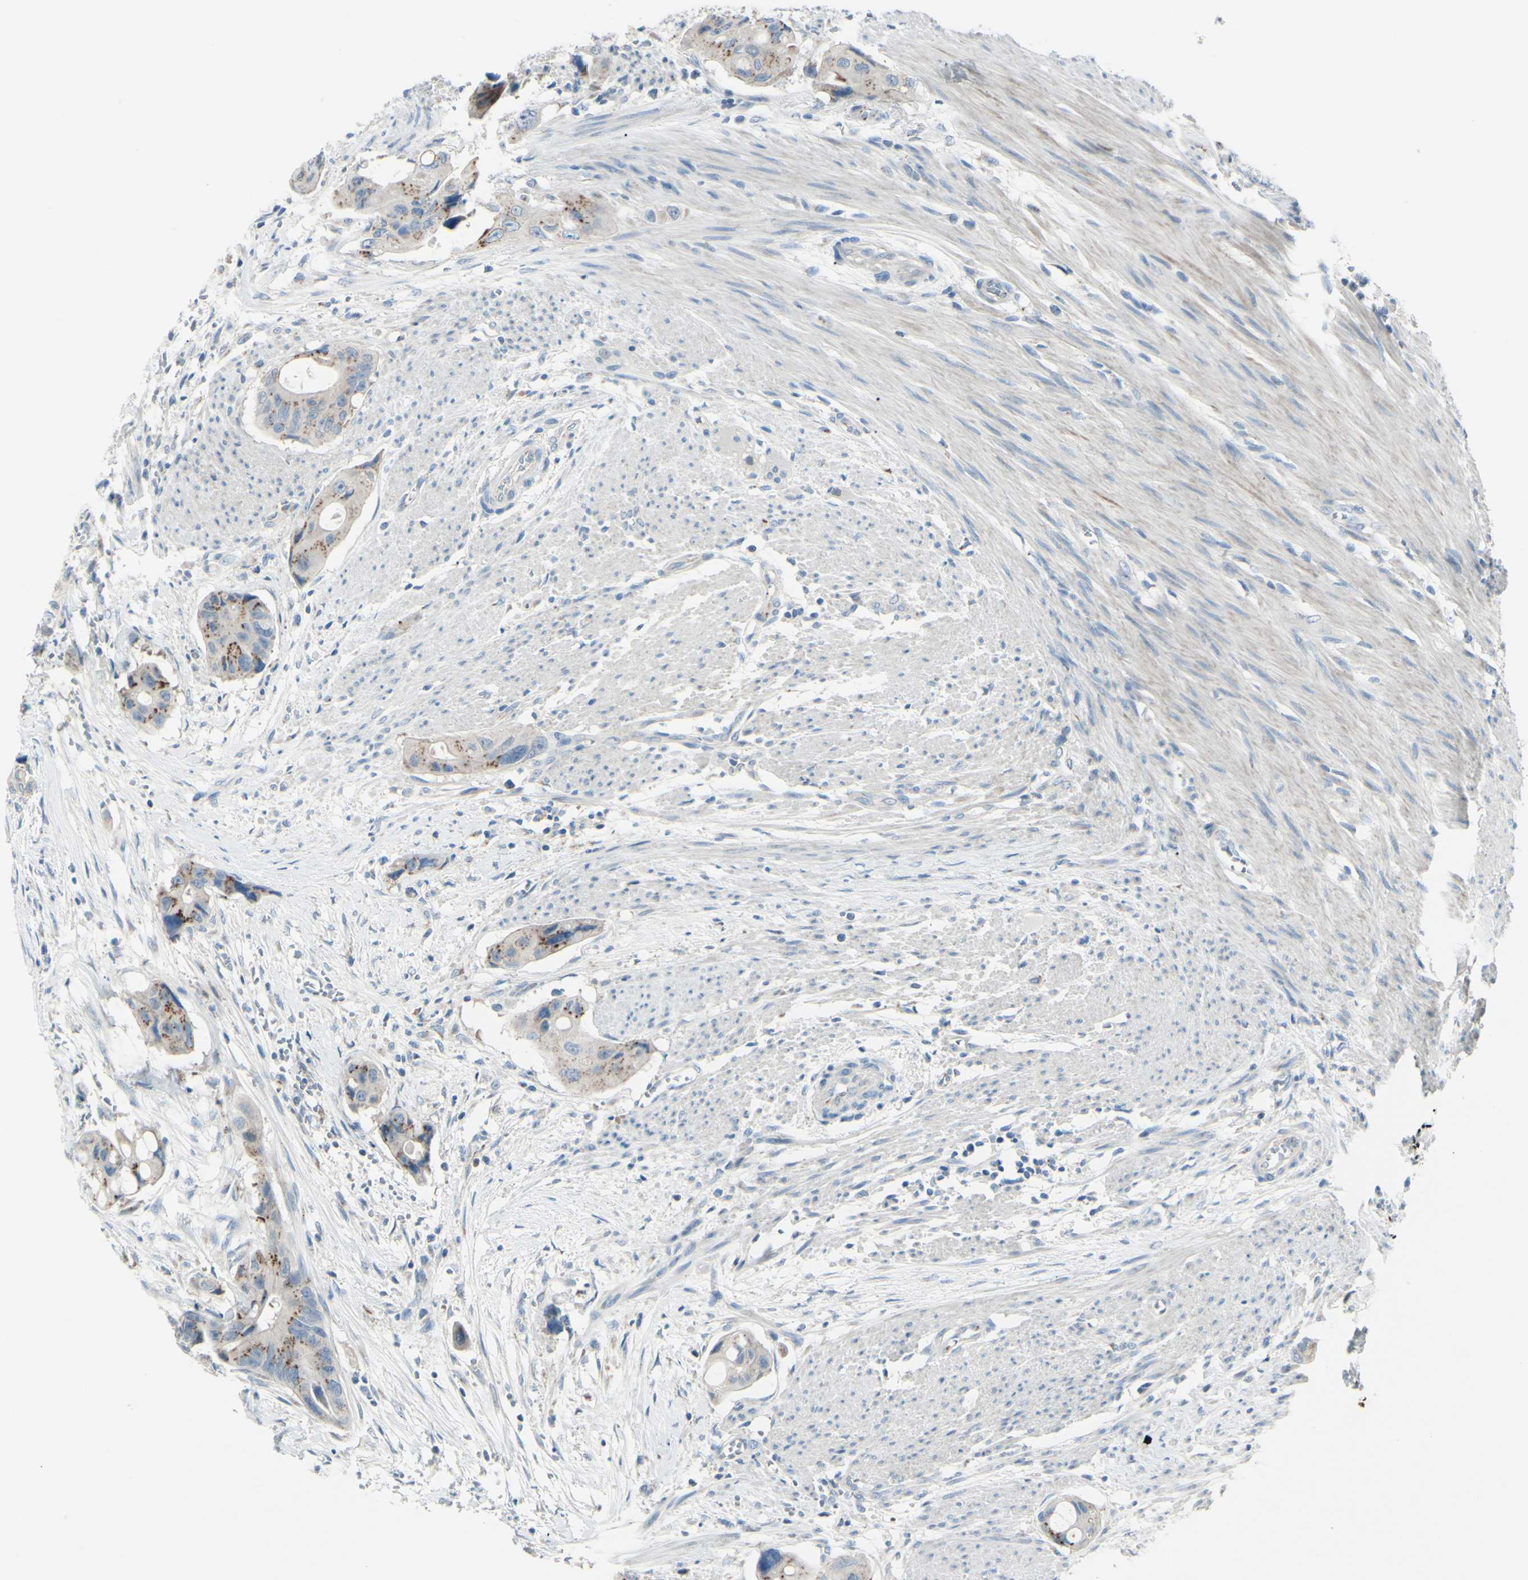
{"staining": {"intensity": "weak", "quantity": "25%-75%", "location": "cytoplasmic/membranous"}, "tissue": "colorectal cancer", "cell_type": "Tumor cells", "image_type": "cancer", "snomed": [{"axis": "morphology", "description": "Adenocarcinoma, NOS"}, {"axis": "topography", "description": "Colon"}], "caption": "Immunohistochemistry (IHC) micrograph of neoplastic tissue: human colorectal adenocarcinoma stained using immunohistochemistry shows low levels of weak protein expression localized specifically in the cytoplasmic/membranous of tumor cells, appearing as a cytoplasmic/membranous brown color.", "gene": "B4GALT1", "patient": {"sex": "female", "age": 57}}